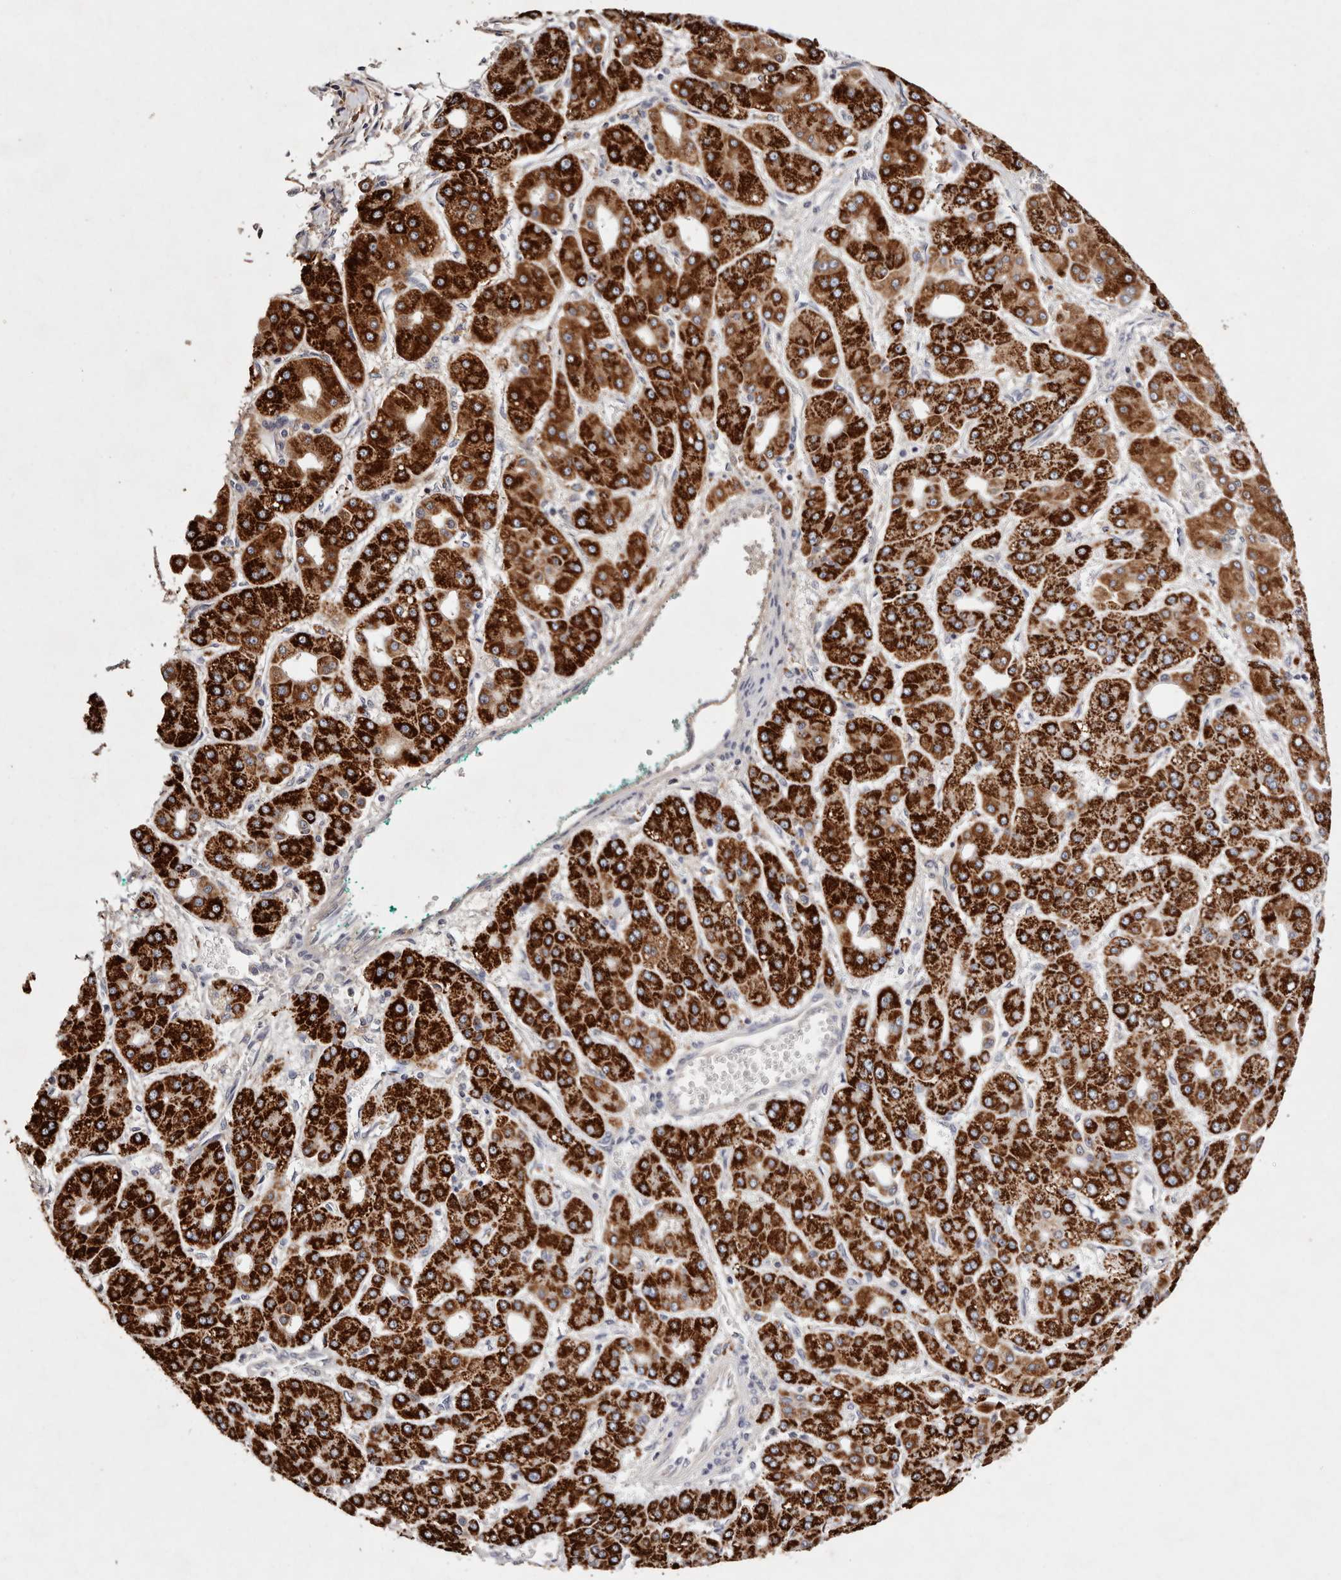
{"staining": {"intensity": "strong", "quantity": ">75%", "location": "cytoplasmic/membranous"}, "tissue": "liver cancer", "cell_type": "Tumor cells", "image_type": "cancer", "snomed": [{"axis": "morphology", "description": "Carcinoma, Hepatocellular, NOS"}, {"axis": "topography", "description": "Liver"}], "caption": "A high amount of strong cytoplasmic/membranous expression is present in approximately >75% of tumor cells in liver cancer (hepatocellular carcinoma) tissue.", "gene": "TSC2", "patient": {"sex": "male", "age": 65}}